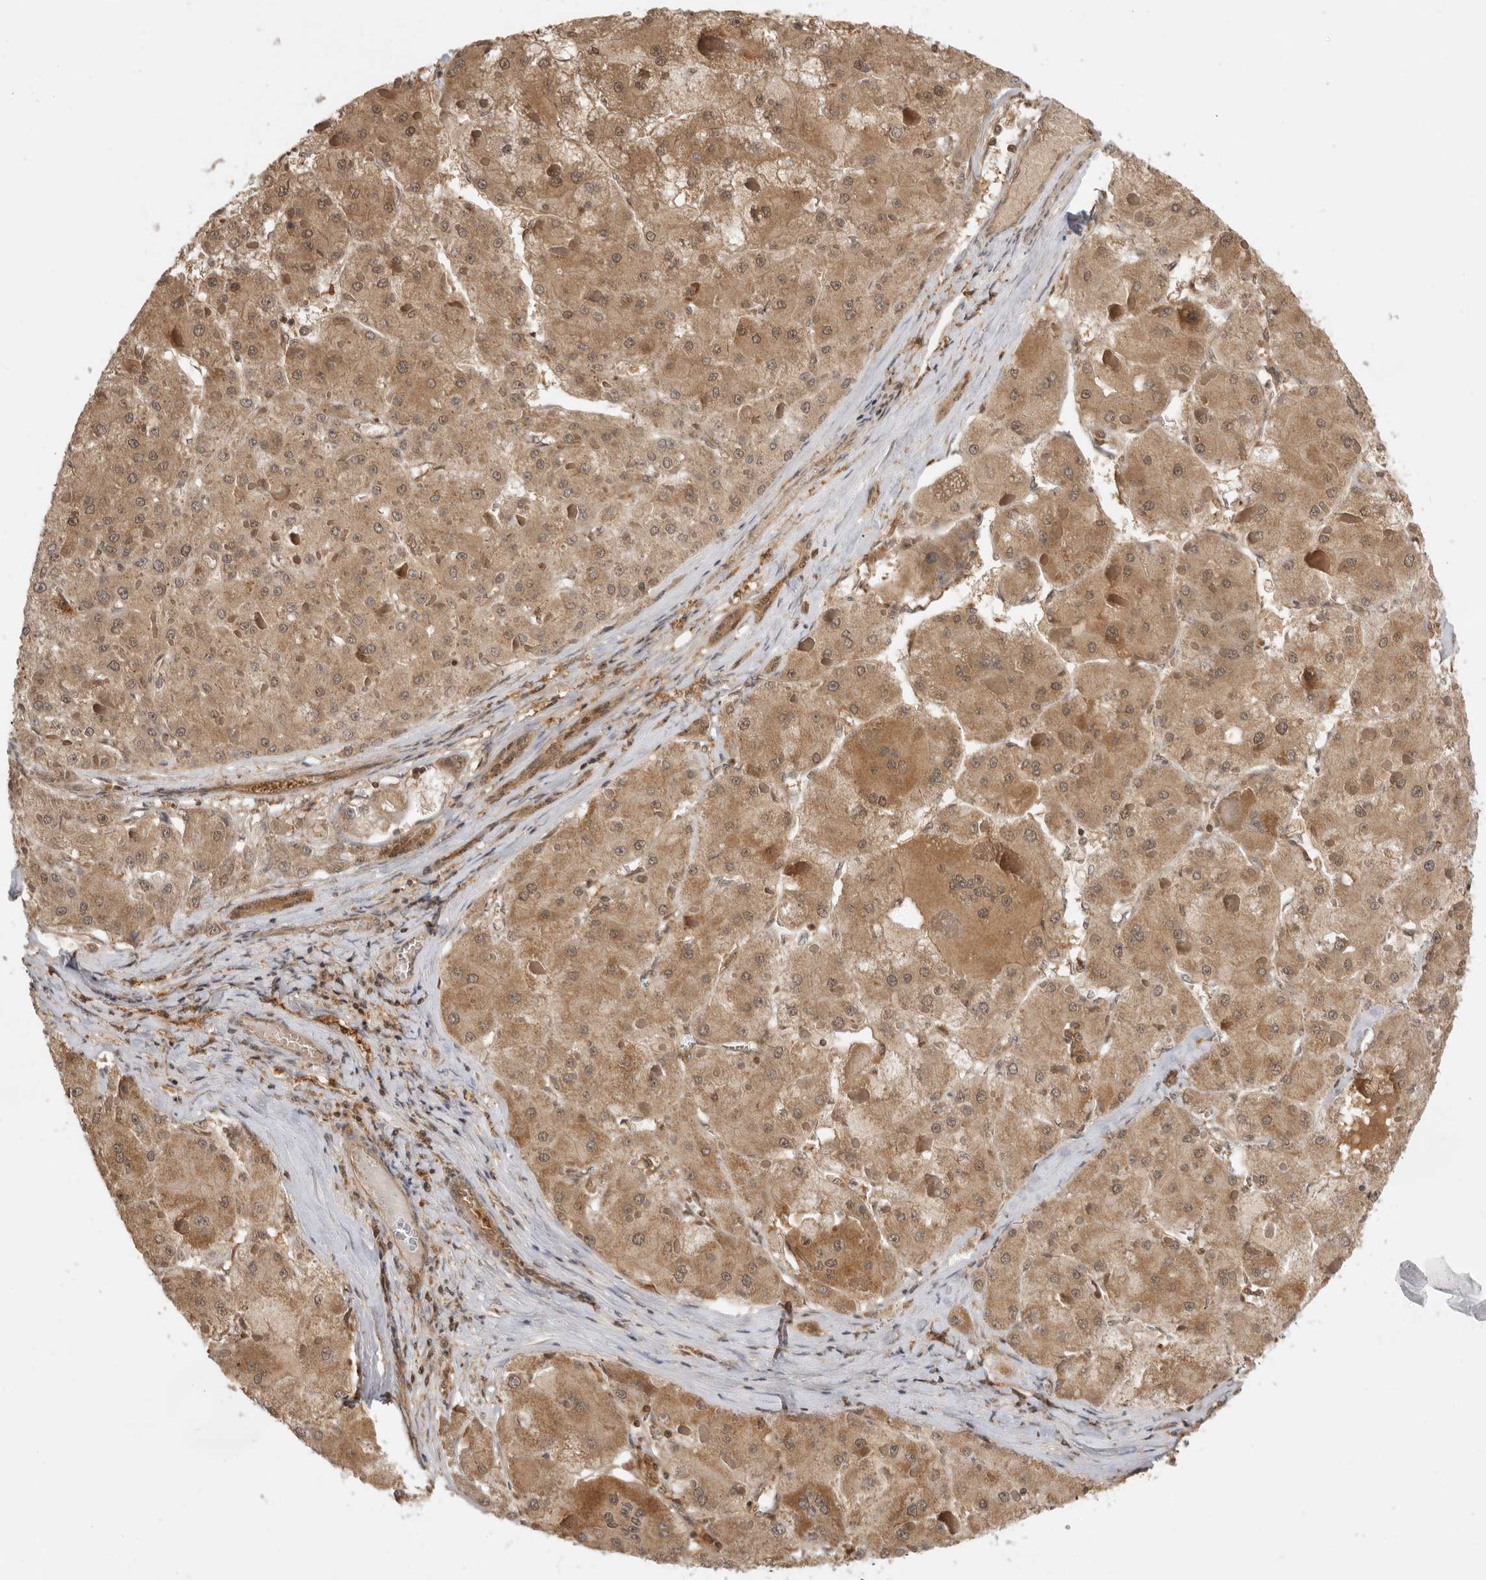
{"staining": {"intensity": "moderate", "quantity": ">75%", "location": "cytoplasmic/membranous"}, "tissue": "liver cancer", "cell_type": "Tumor cells", "image_type": "cancer", "snomed": [{"axis": "morphology", "description": "Carcinoma, Hepatocellular, NOS"}, {"axis": "topography", "description": "Liver"}], "caption": "A histopathology image showing moderate cytoplasmic/membranous staining in approximately >75% of tumor cells in liver hepatocellular carcinoma, as visualized by brown immunohistochemical staining.", "gene": "ADPRS", "patient": {"sex": "female", "age": 73}}